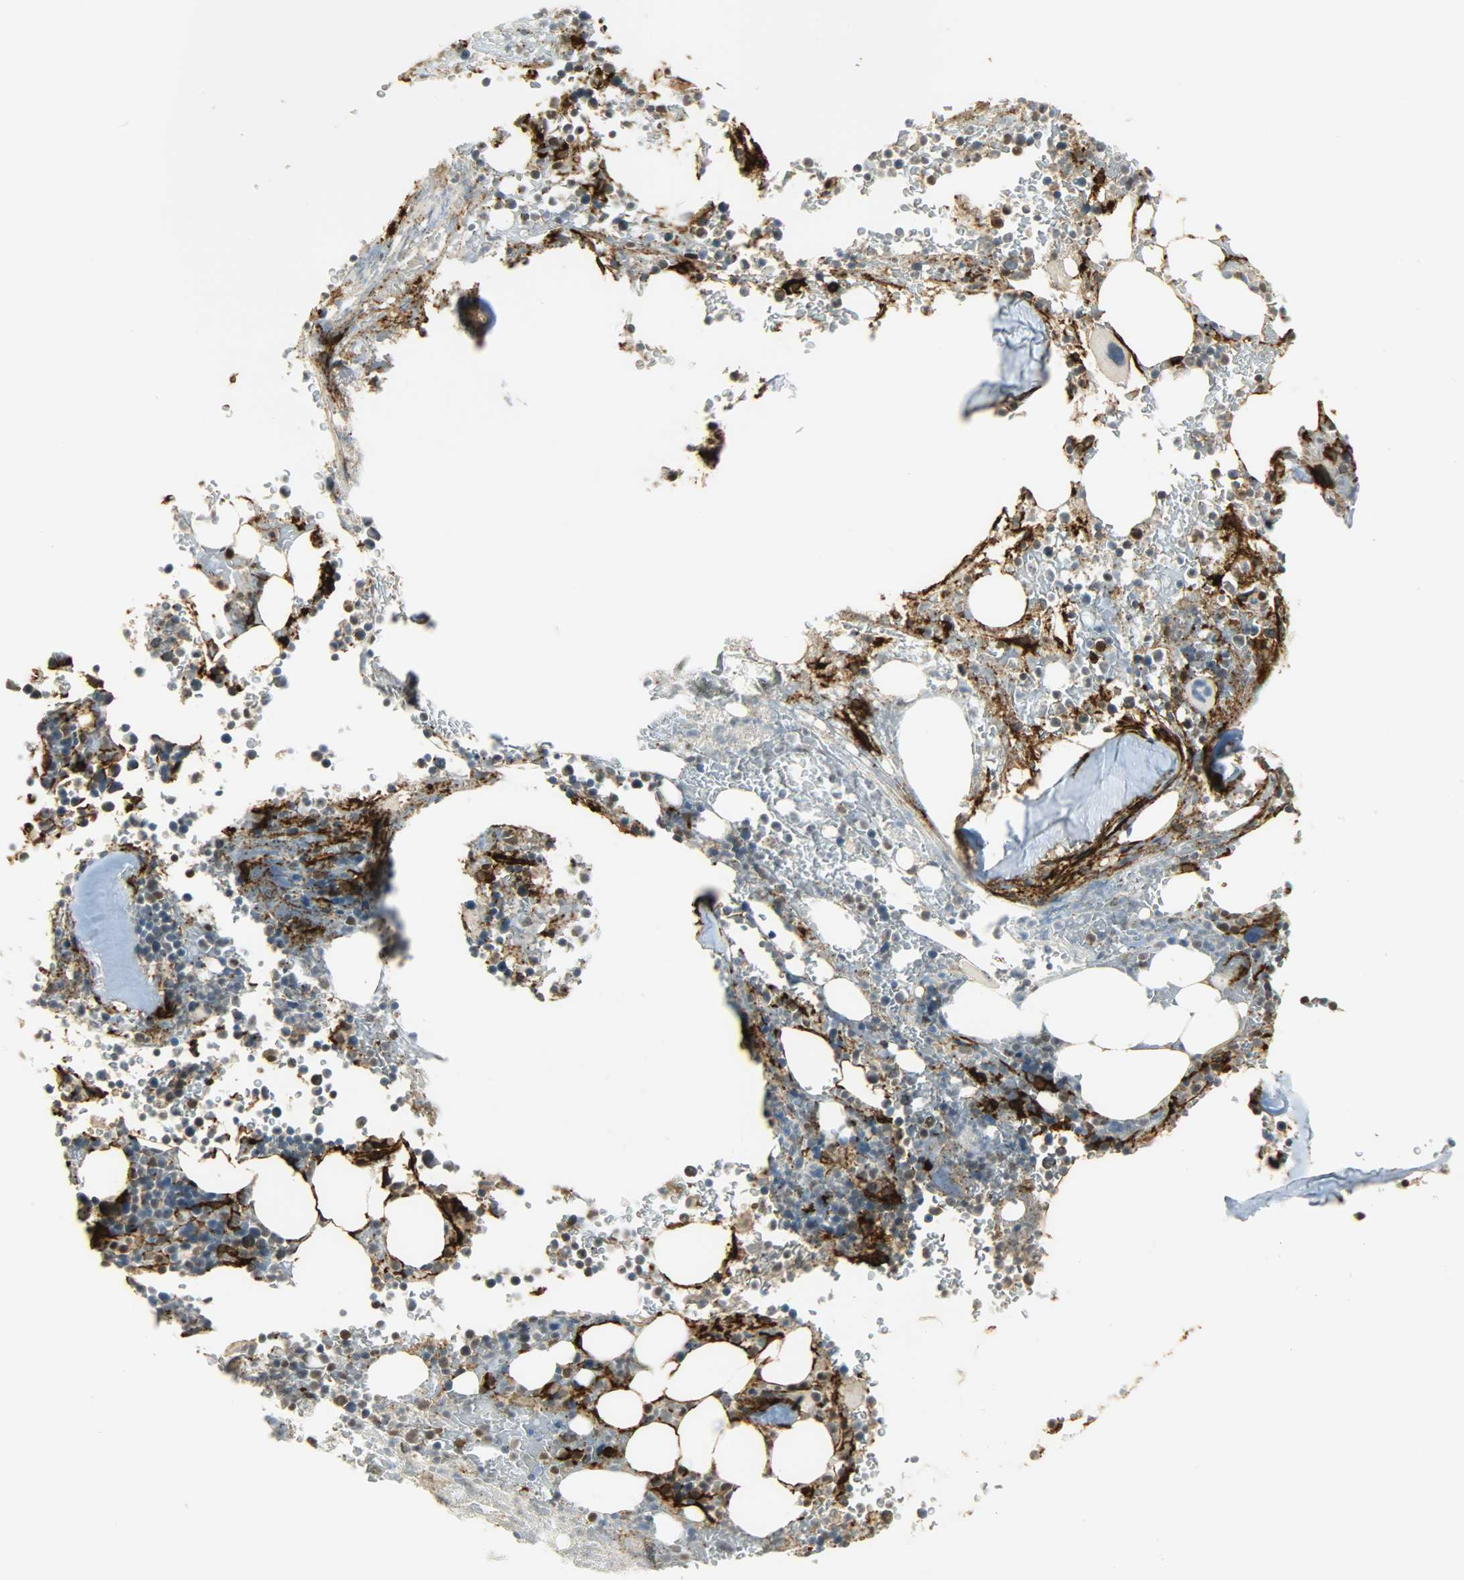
{"staining": {"intensity": "negative", "quantity": "none", "location": "none"}, "tissue": "bone marrow", "cell_type": "Hematopoietic cells", "image_type": "normal", "snomed": [{"axis": "morphology", "description": "Normal tissue, NOS"}, {"axis": "topography", "description": "Bone marrow"}], "caption": "Immunohistochemistry (IHC) histopathology image of benign bone marrow: bone marrow stained with DAB shows no significant protein expression in hematopoietic cells. Brightfield microscopy of immunohistochemistry (IHC) stained with DAB (brown) and hematoxylin (blue), captured at high magnification.", "gene": "NGFR", "patient": {"sex": "female", "age": 73}}